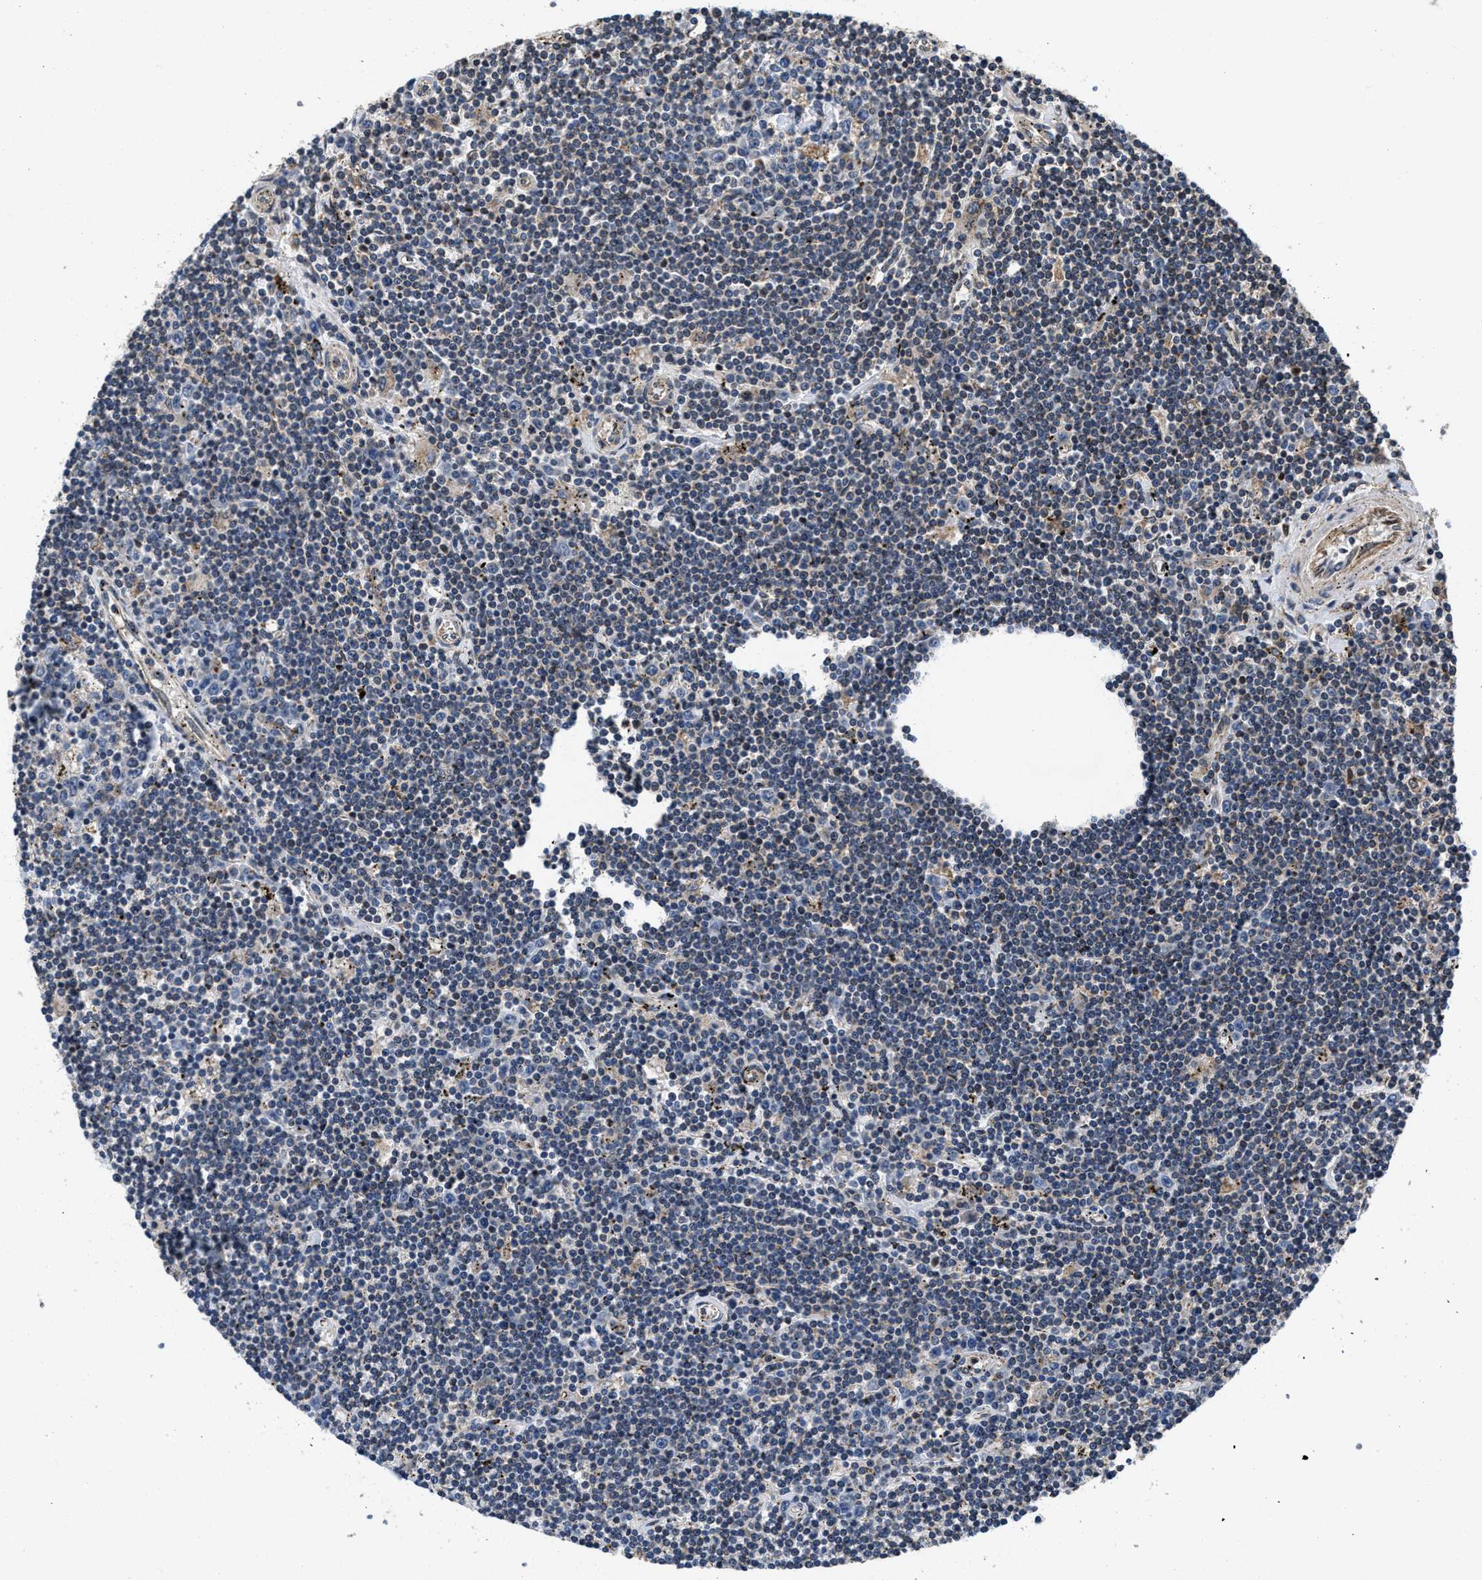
{"staining": {"intensity": "negative", "quantity": "none", "location": "none"}, "tissue": "lymphoma", "cell_type": "Tumor cells", "image_type": "cancer", "snomed": [{"axis": "morphology", "description": "Malignant lymphoma, non-Hodgkin's type, Low grade"}, {"axis": "topography", "description": "Spleen"}], "caption": "Micrograph shows no significant protein positivity in tumor cells of low-grade malignant lymphoma, non-Hodgkin's type.", "gene": "CEP128", "patient": {"sex": "male", "age": 76}}